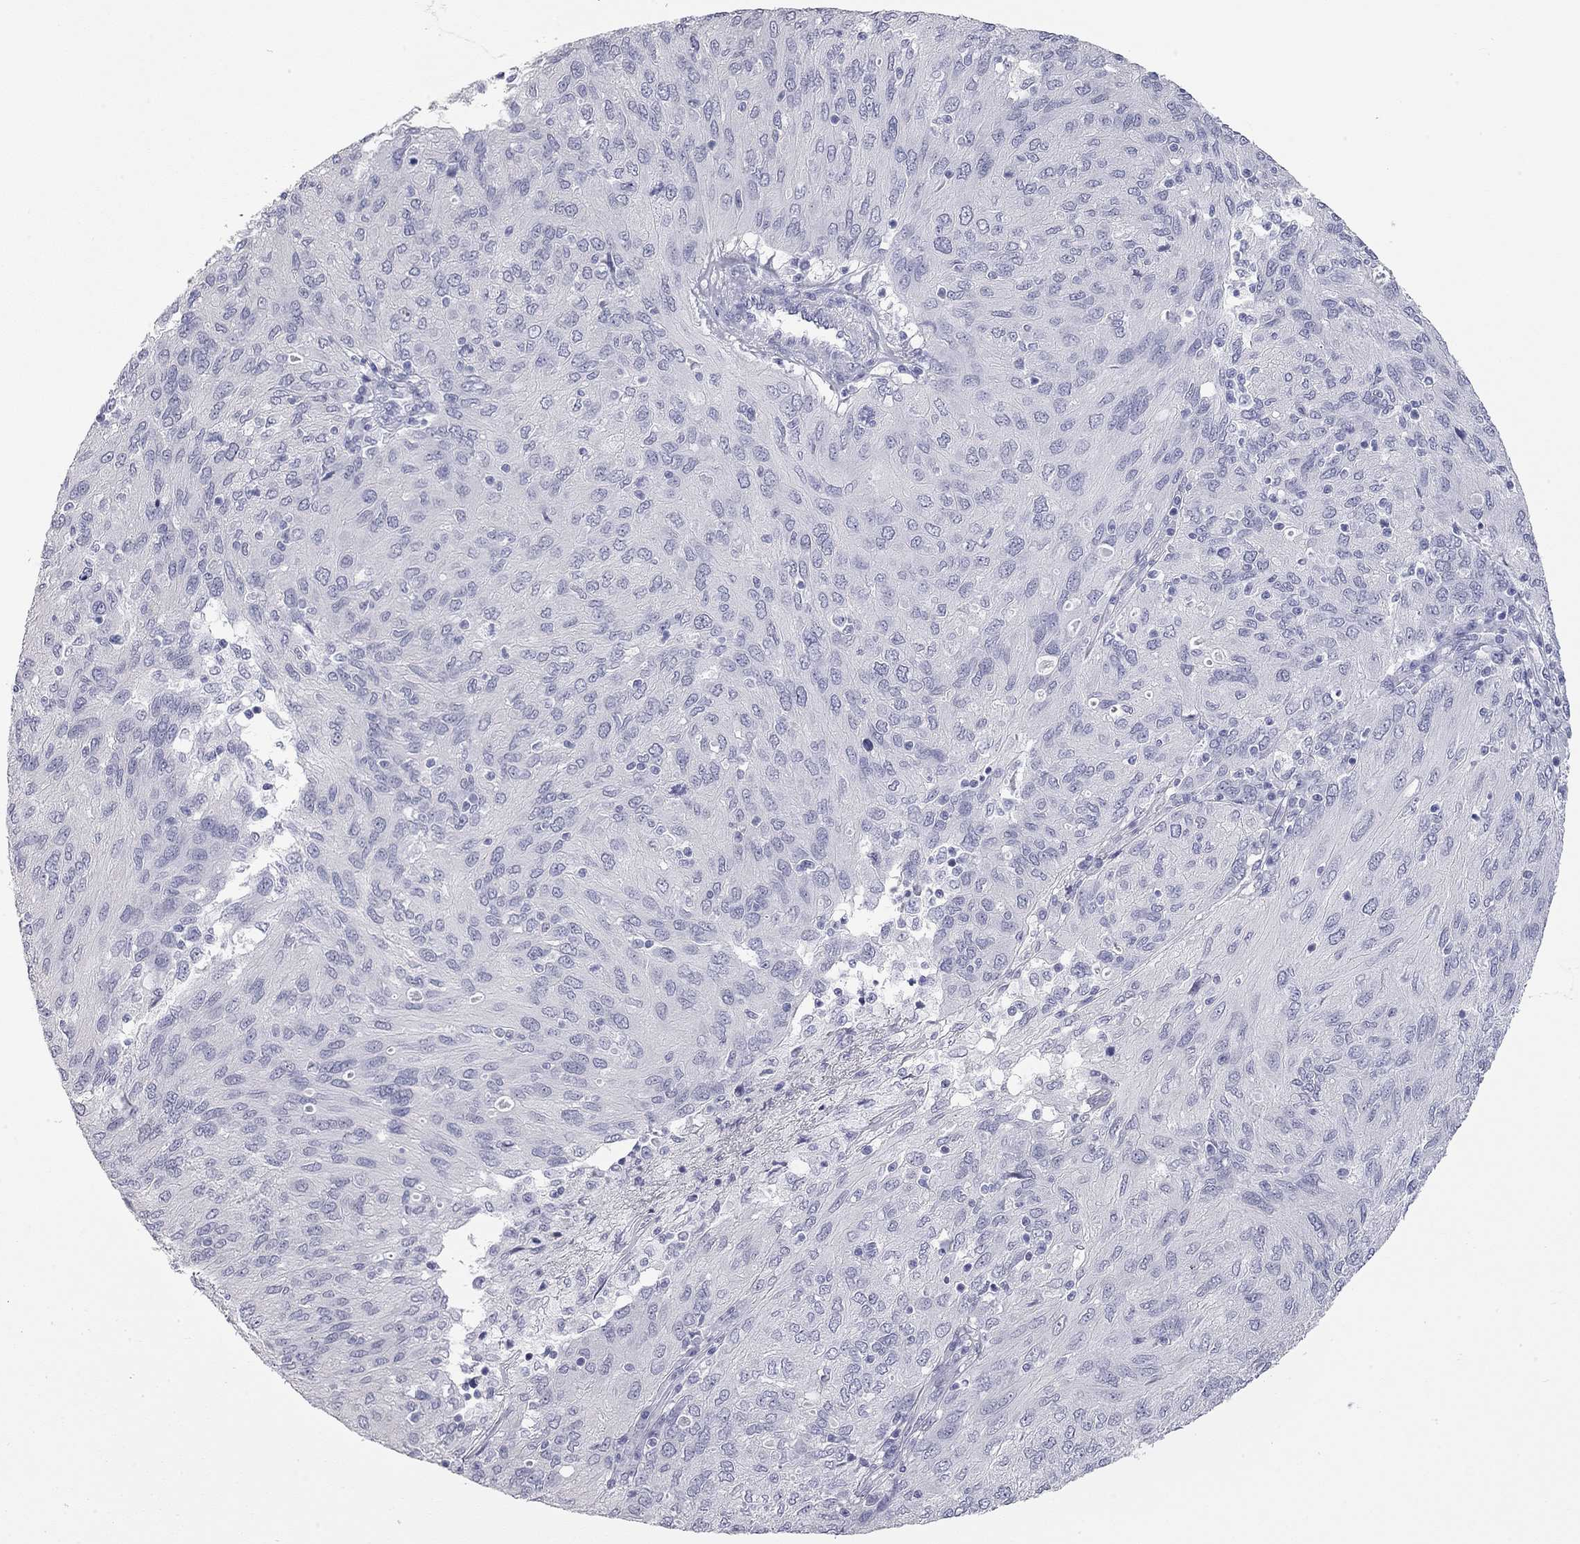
{"staining": {"intensity": "negative", "quantity": "none", "location": "none"}, "tissue": "ovarian cancer", "cell_type": "Tumor cells", "image_type": "cancer", "snomed": [{"axis": "morphology", "description": "Carcinoma, endometroid"}, {"axis": "topography", "description": "Ovary"}], "caption": "Immunohistochemistry micrograph of human ovarian endometroid carcinoma stained for a protein (brown), which exhibits no positivity in tumor cells. (Brightfield microscopy of DAB IHC at high magnification).", "gene": "AK8", "patient": {"sex": "female", "age": 50}}